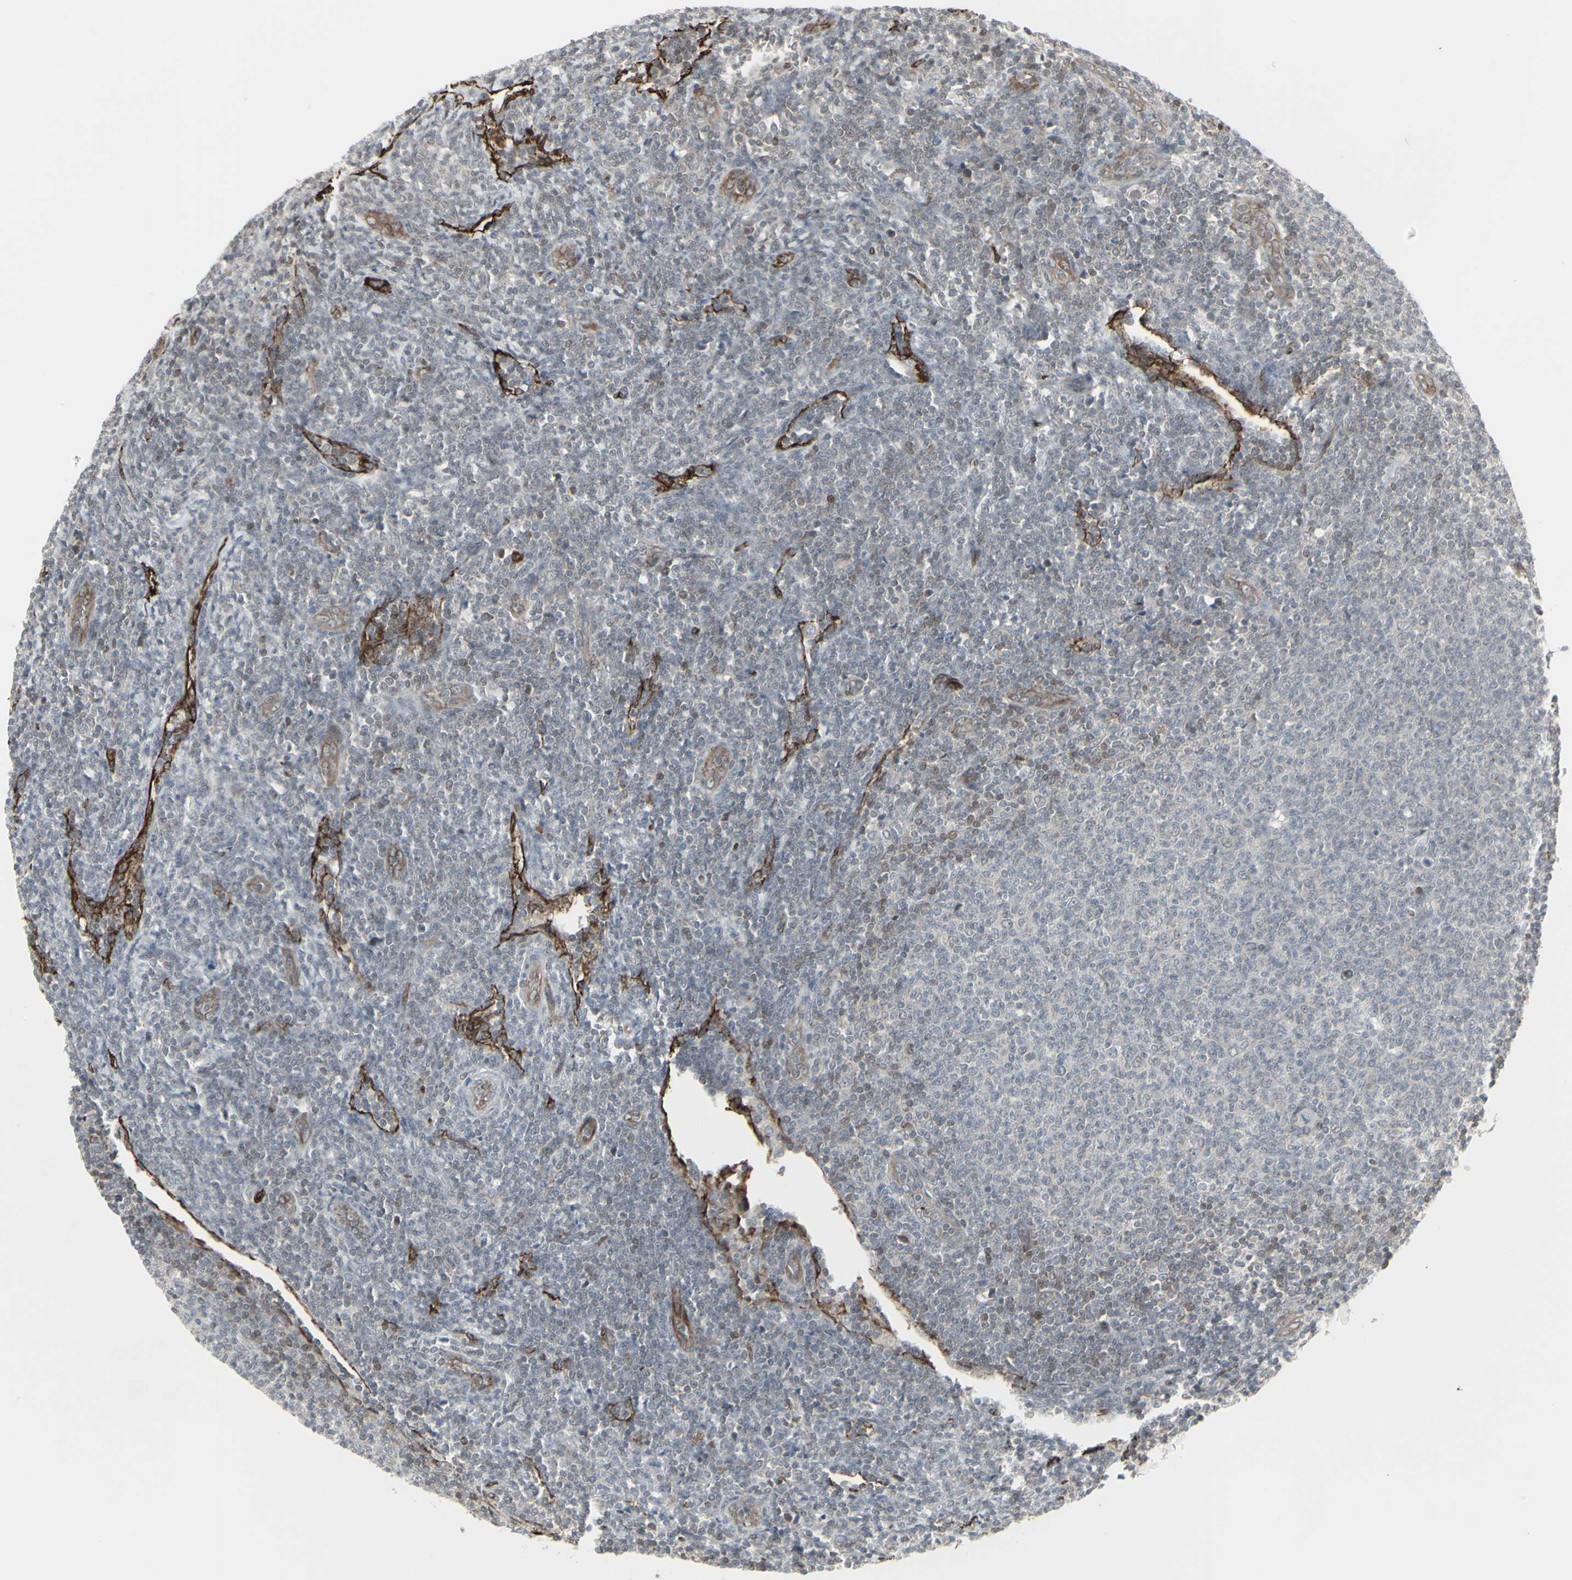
{"staining": {"intensity": "weak", "quantity": "25%-75%", "location": "cytoplasmic/membranous,nuclear"}, "tissue": "lymphoma", "cell_type": "Tumor cells", "image_type": "cancer", "snomed": [{"axis": "morphology", "description": "Malignant lymphoma, non-Hodgkin's type, Low grade"}, {"axis": "topography", "description": "Lymph node"}], "caption": "Lymphoma stained with IHC reveals weak cytoplasmic/membranous and nuclear positivity in approximately 25%-75% of tumor cells.", "gene": "DTX3L", "patient": {"sex": "male", "age": 66}}